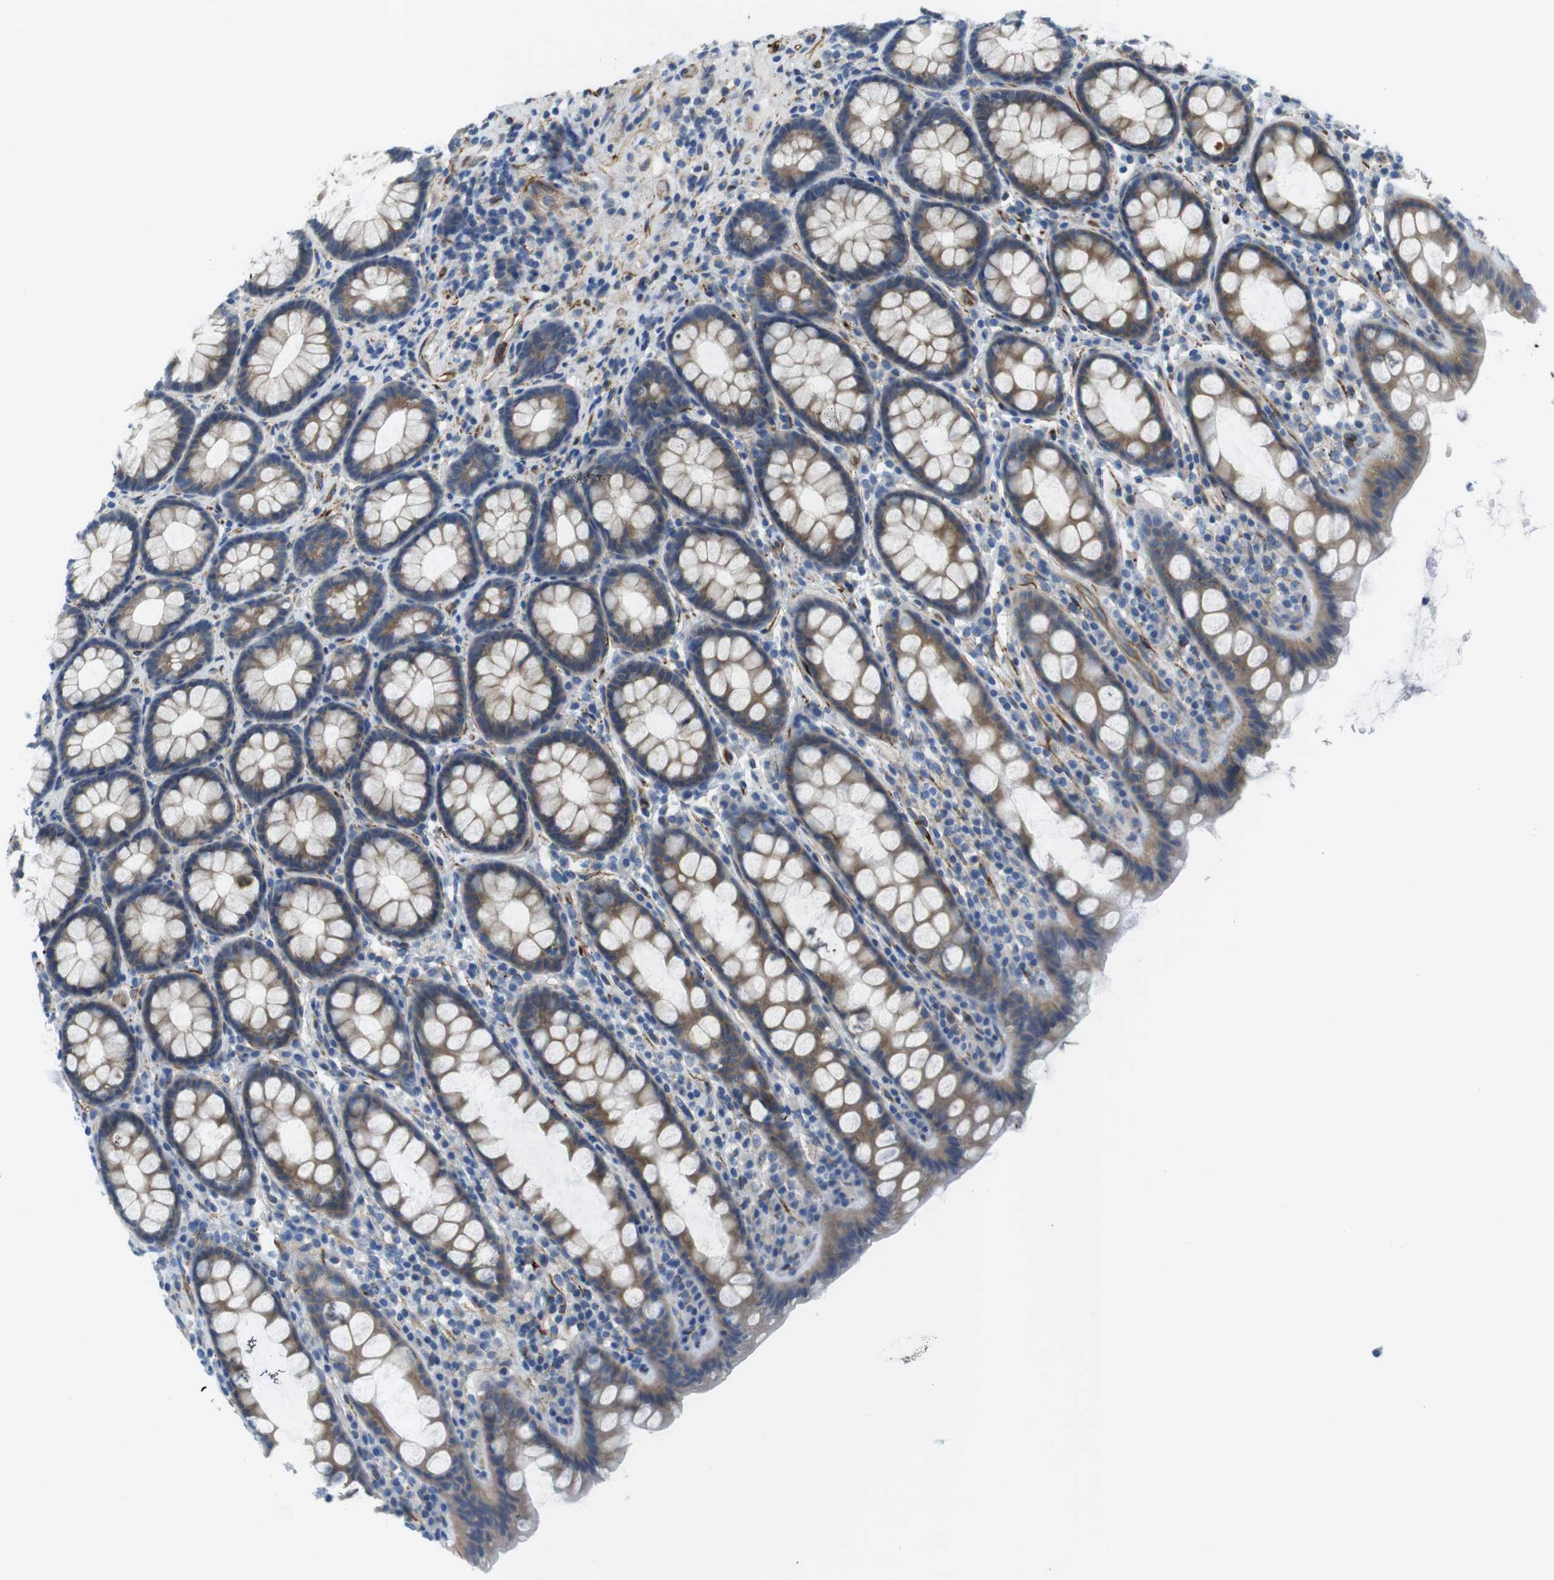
{"staining": {"intensity": "moderate", "quantity": ">75%", "location": "cytoplasmic/membranous"}, "tissue": "rectum", "cell_type": "Glandular cells", "image_type": "normal", "snomed": [{"axis": "morphology", "description": "Normal tissue, NOS"}, {"axis": "topography", "description": "Rectum"}], "caption": "Approximately >75% of glandular cells in normal rectum display moderate cytoplasmic/membranous protein positivity as visualized by brown immunohistochemical staining.", "gene": "EMP2", "patient": {"sex": "male", "age": 92}}